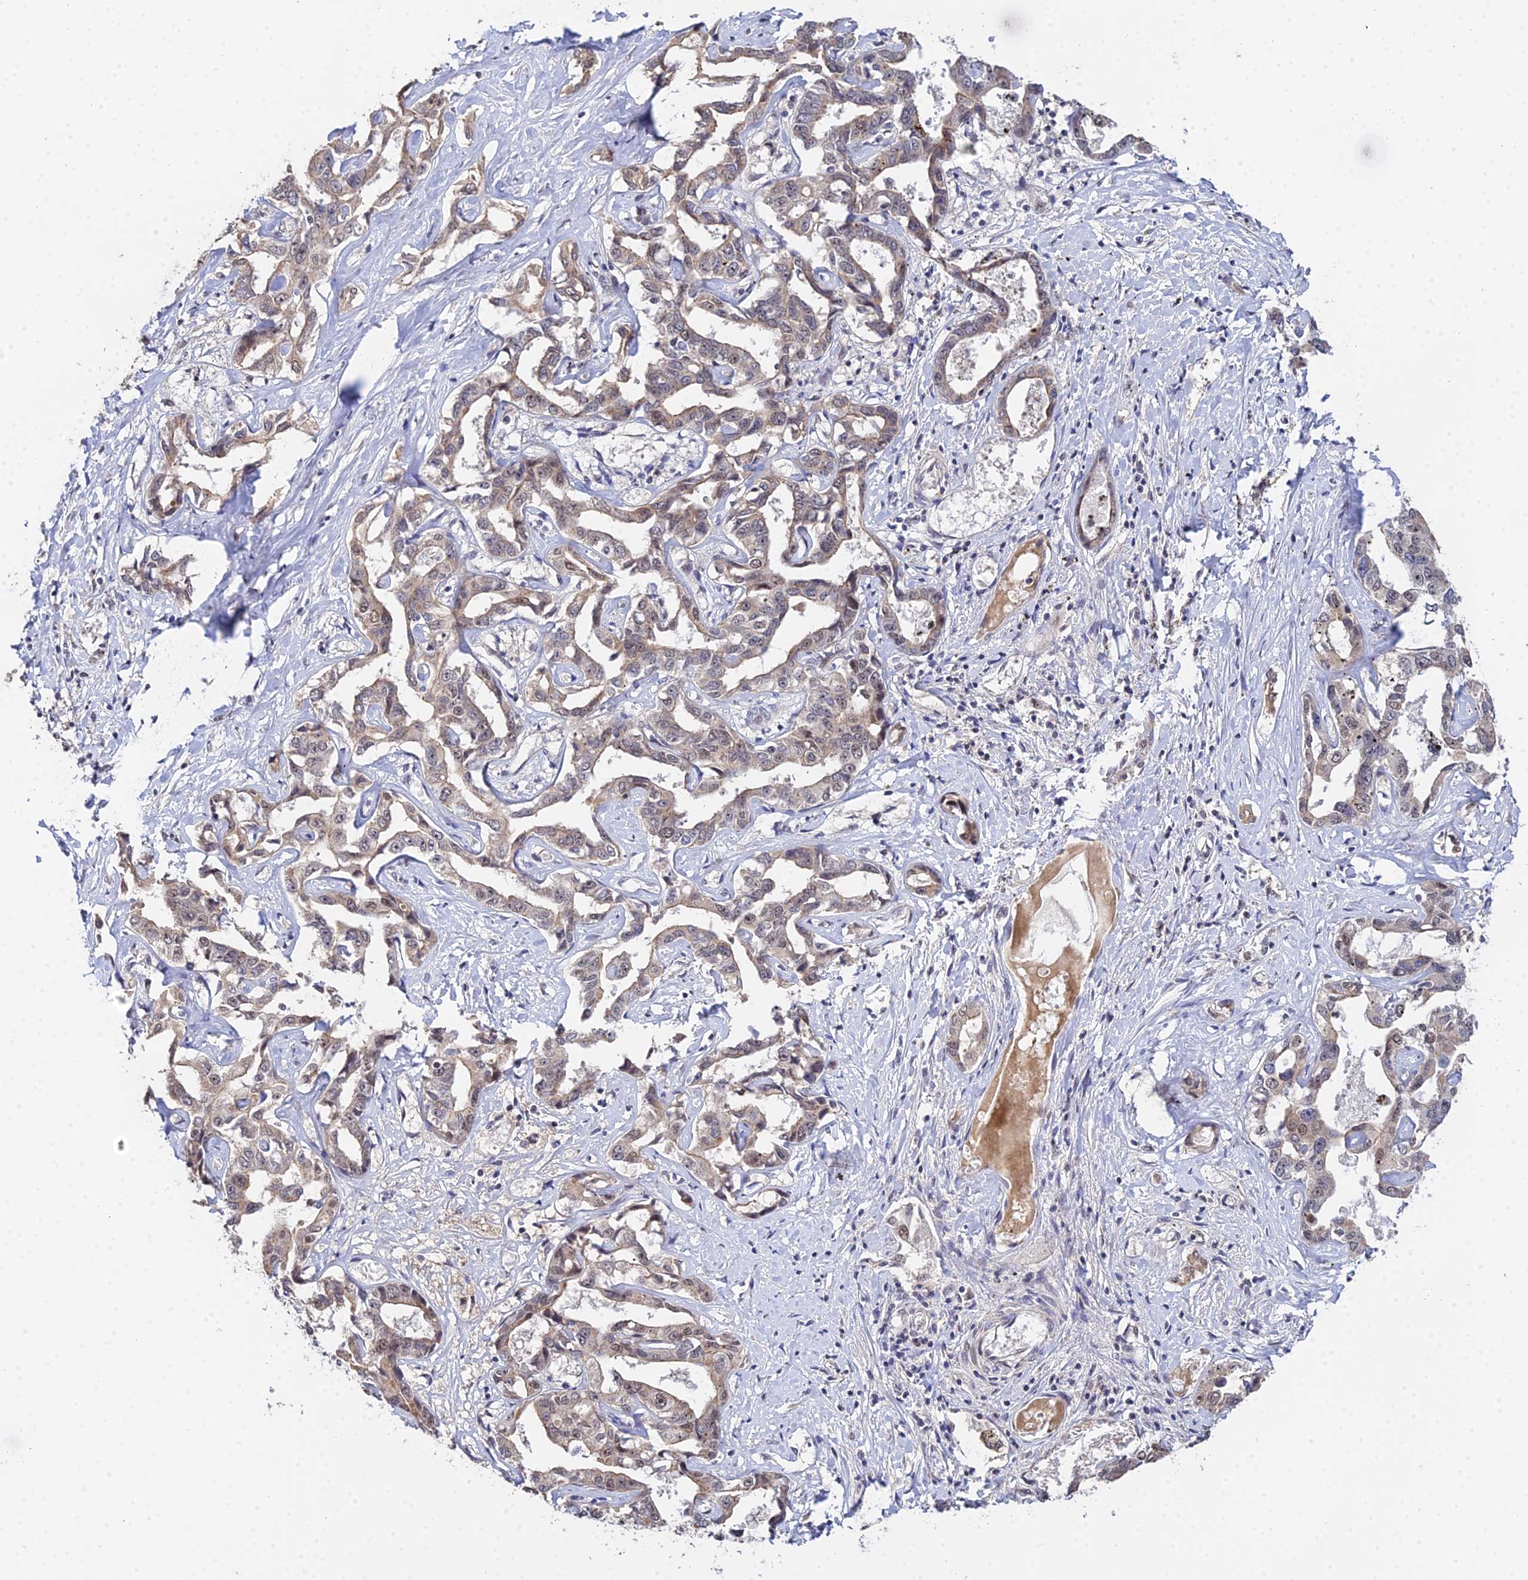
{"staining": {"intensity": "moderate", "quantity": "25%-75%", "location": "nuclear"}, "tissue": "liver cancer", "cell_type": "Tumor cells", "image_type": "cancer", "snomed": [{"axis": "morphology", "description": "Cholangiocarcinoma"}, {"axis": "topography", "description": "Liver"}], "caption": "There is medium levels of moderate nuclear expression in tumor cells of liver cancer (cholangiocarcinoma), as demonstrated by immunohistochemical staining (brown color).", "gene": "ERCC5", "patient": {"sex": "male", "age": 59}}